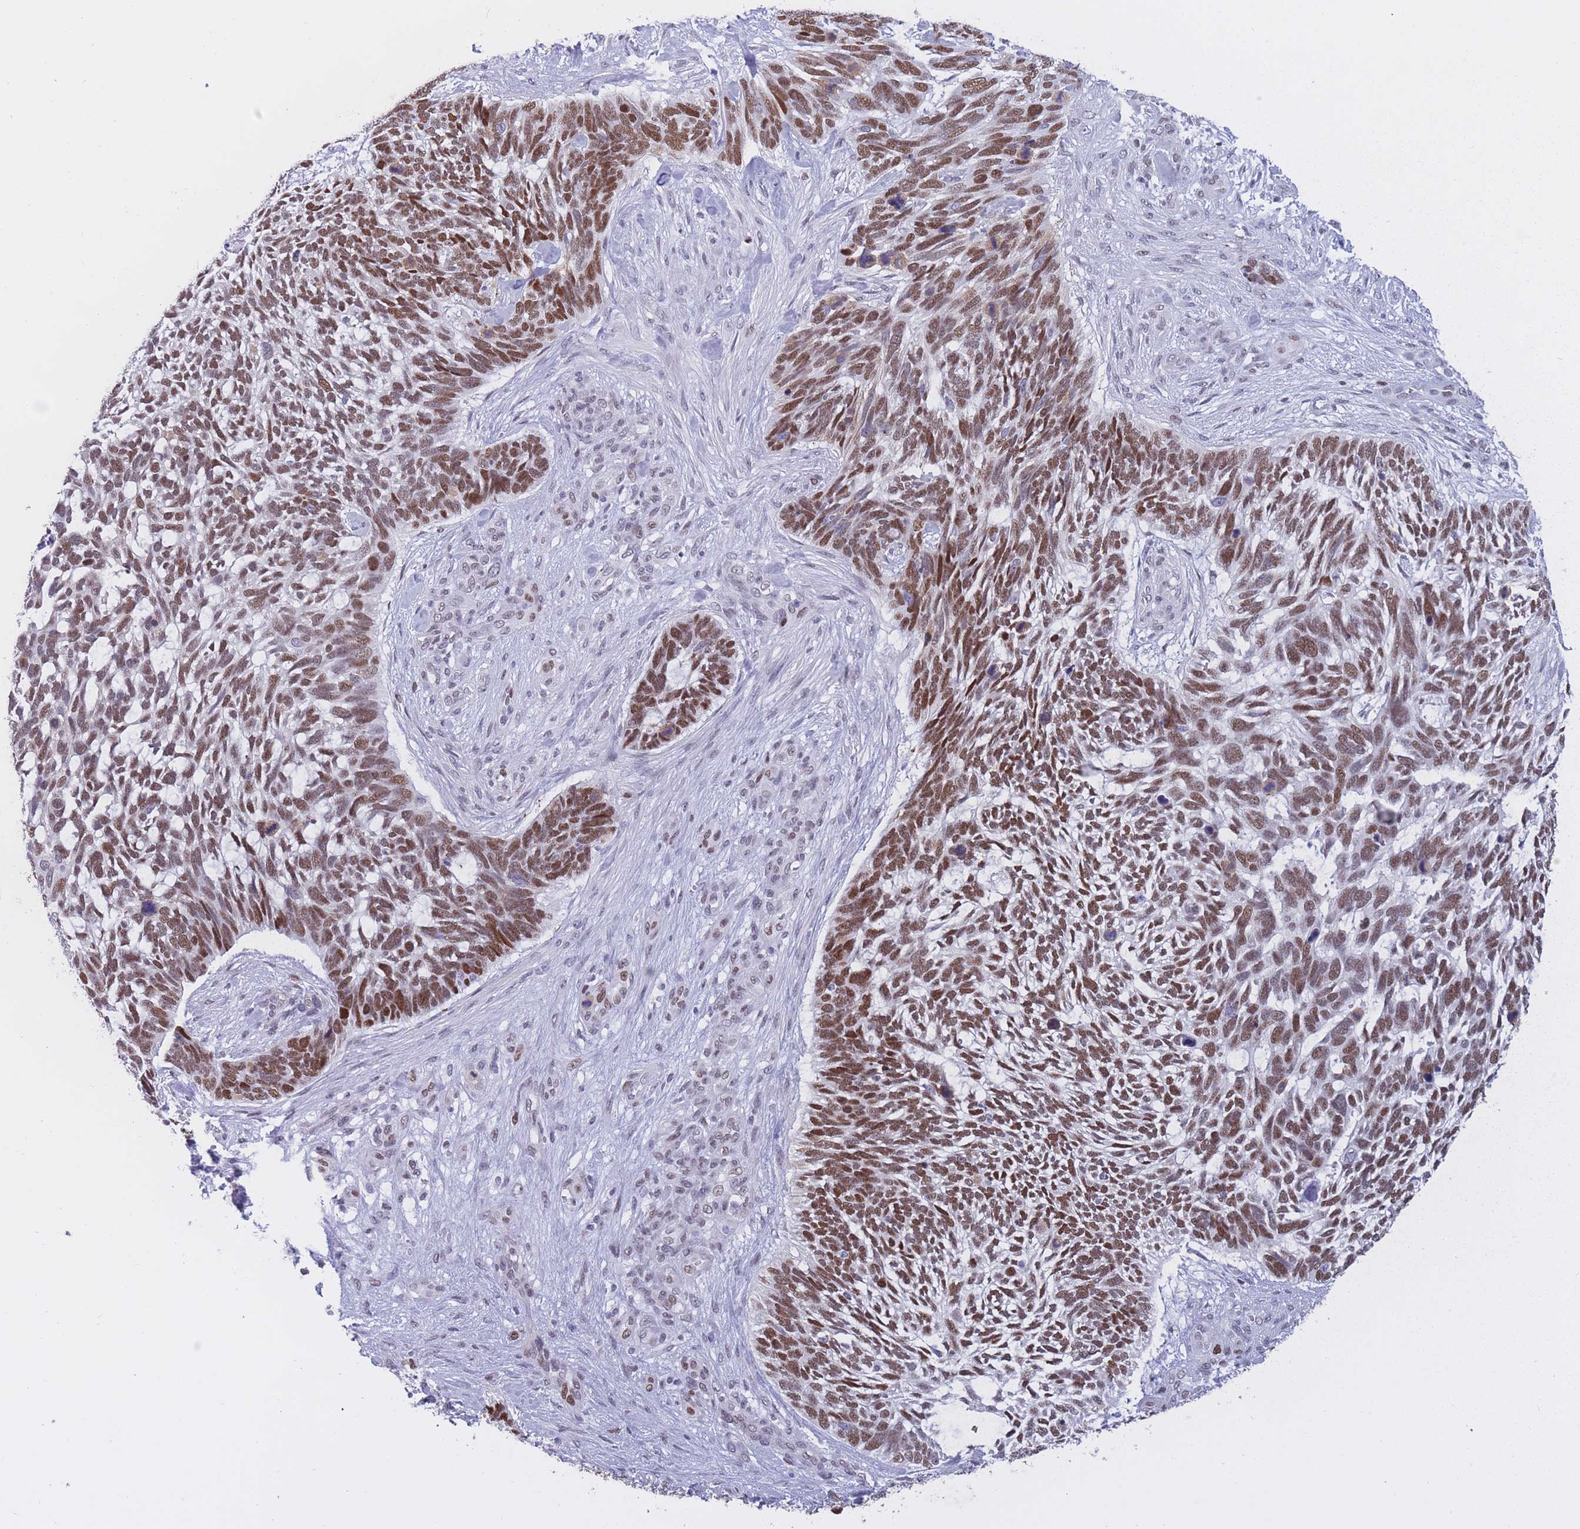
{"staining": {"intensity": "moderate", "quantity": ">75%", "location": "nuclear"}, "tissue": "skin cancer", "cell_type": "Tumor cells", "image_type": "cancer", "snomed": [{"axis": "morphology", "description": "Basal cell carcinoma"}, {"axis": "topography", "description": "Skin"}], "caption": "An image of skin basal cell carcinoma stained for a protein displays moderate nuclear brown staining in tumor cells. The staining is performed using DAB (3,3'-diaminobenzidine) brown chromogen to label protein expression. The nuclei are counter-stained blue using hematoxylin.", "gene": "NASP", "patient": {"sex": "male", "age": 88}}